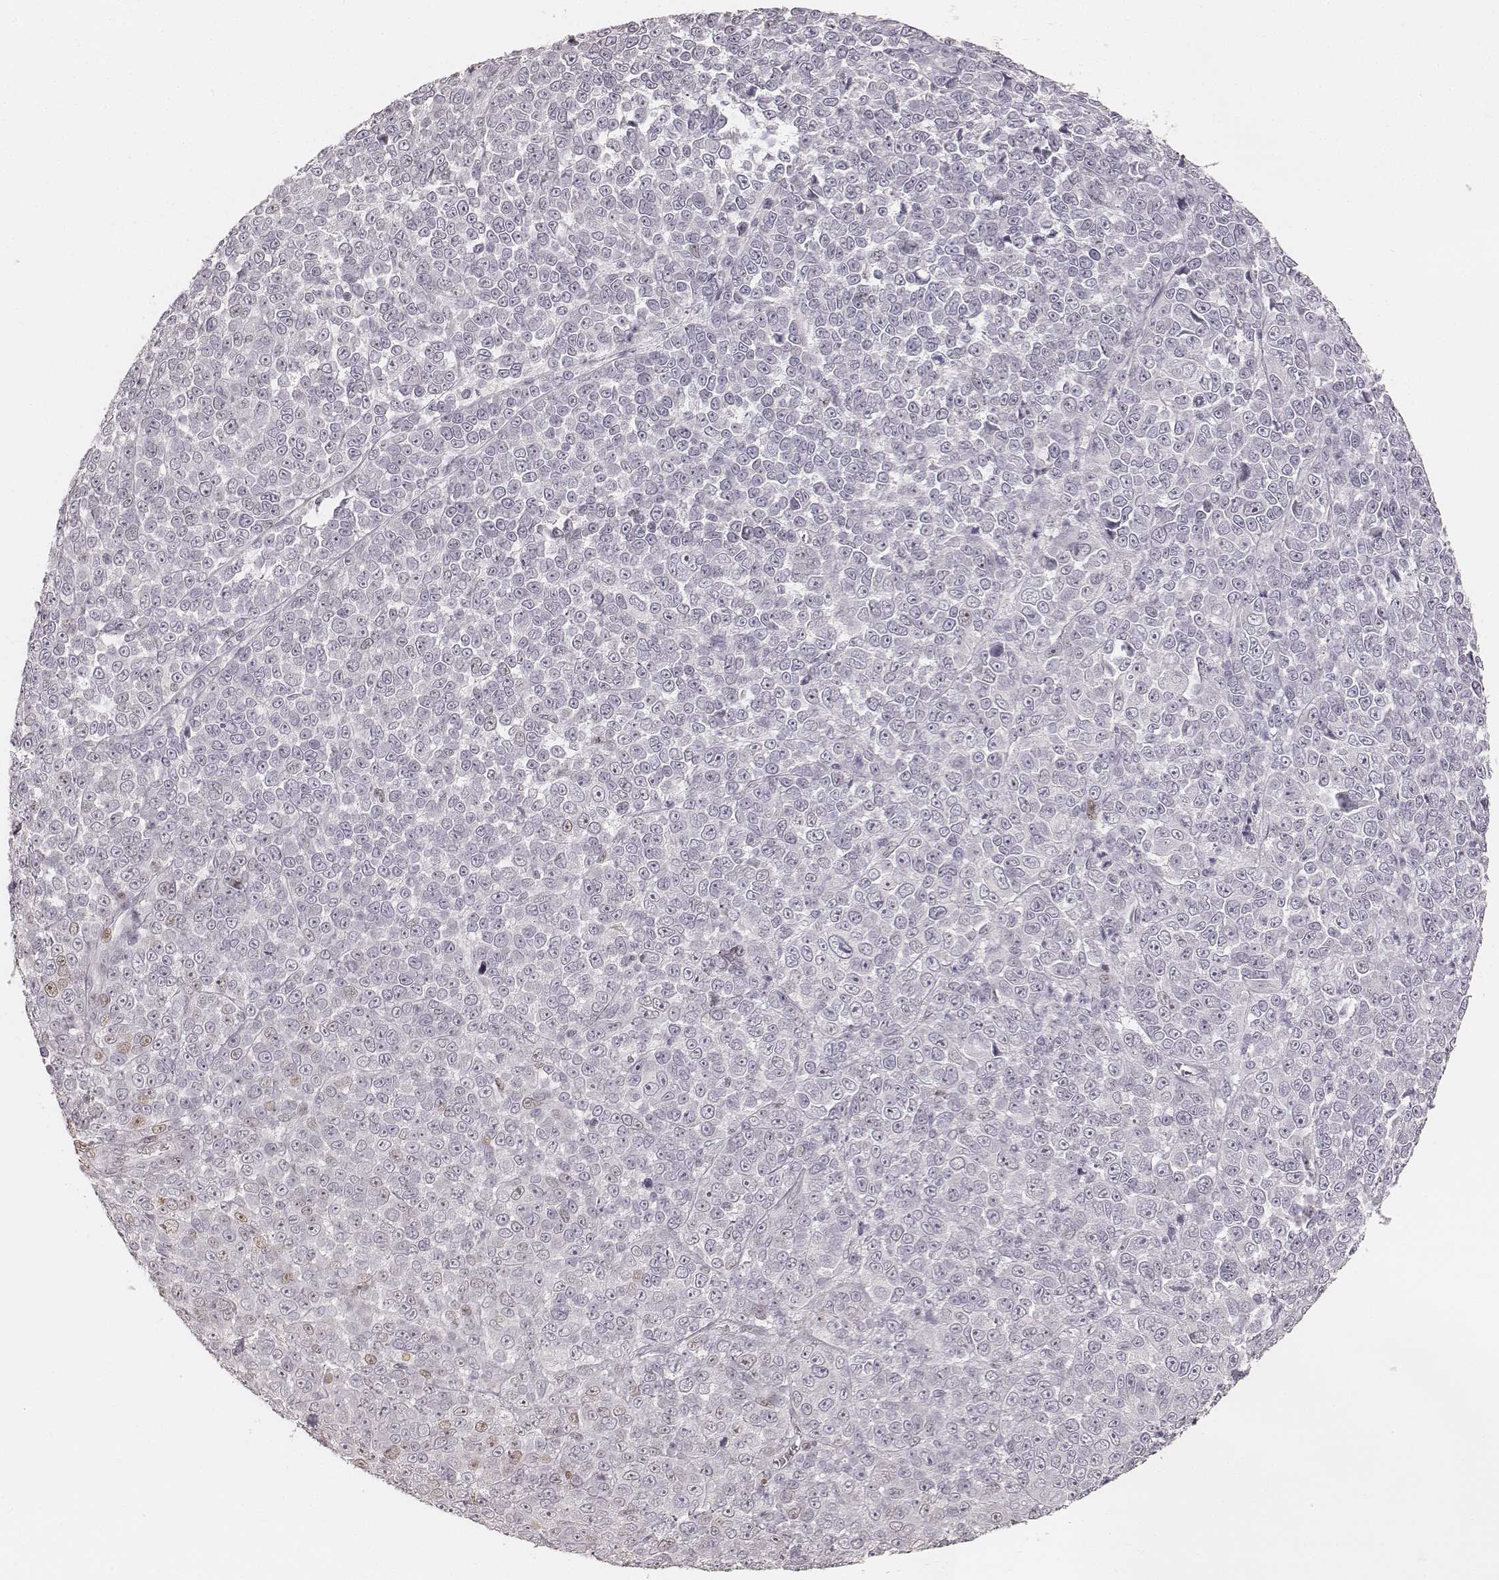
{"staining": {"intensity": "negative", "quantity": "none", "location": "none"}, "tissue": "melanoma", "cell_type": "Tumor cells", "image_type": "cancer", "snomed": [{"axis": "morphology", "description": "Malignant melanoma, NOS"}, {"axis": "topography", "description": "Skin"}], "caption": "DAB (3,3'-diaminobenzidine) immunohistochemical staining of human malignant melanoma demonstrates no significant staining in tumor cells. (Brightfield microscopy of DAB (3,3'-diaminobenzidine) immunohistochemistry (IHC) at high magnification).", "gene": "TEX37", "patient": {"sex": "female", "age": 95}}